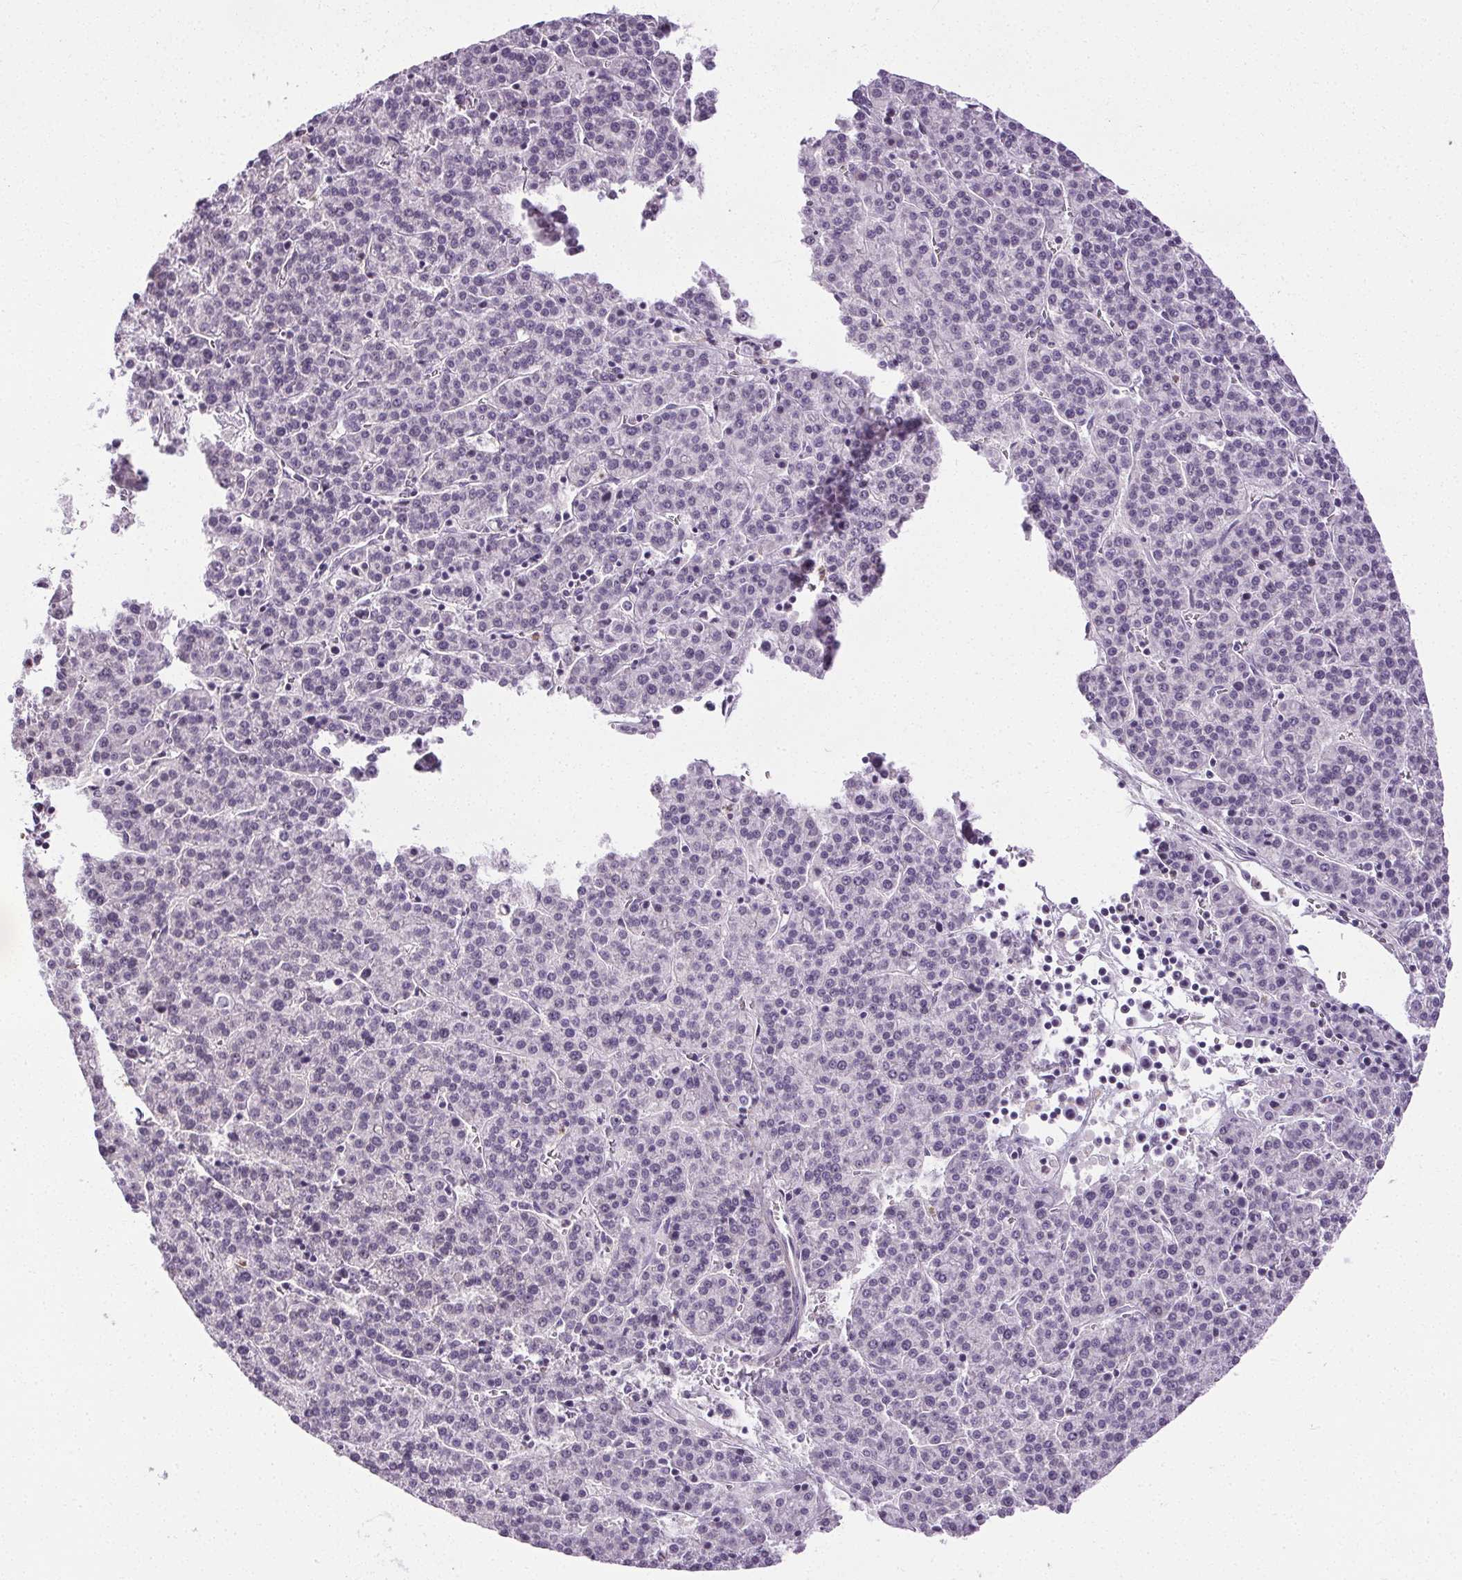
{"staining": {"intensity": "negative", "quantity": "none", "location": "none"}, "tissue": "liver cancer", "cell_type": "Tumor cells", "image_type": "cancer", "snomed": [{"axis": "morphology", "description": "Carcinoma, Hepatocellular, NOS"}, {"axis": "topography", "description": "Liver"}], "caption": "This is an immunohistochemistry photomicrograph of hepatocellular carcinoma (liver). There is no positivity in tumor cells.", "gene": "TMEM240", "patient": {"sex": "female", "age": 58}}